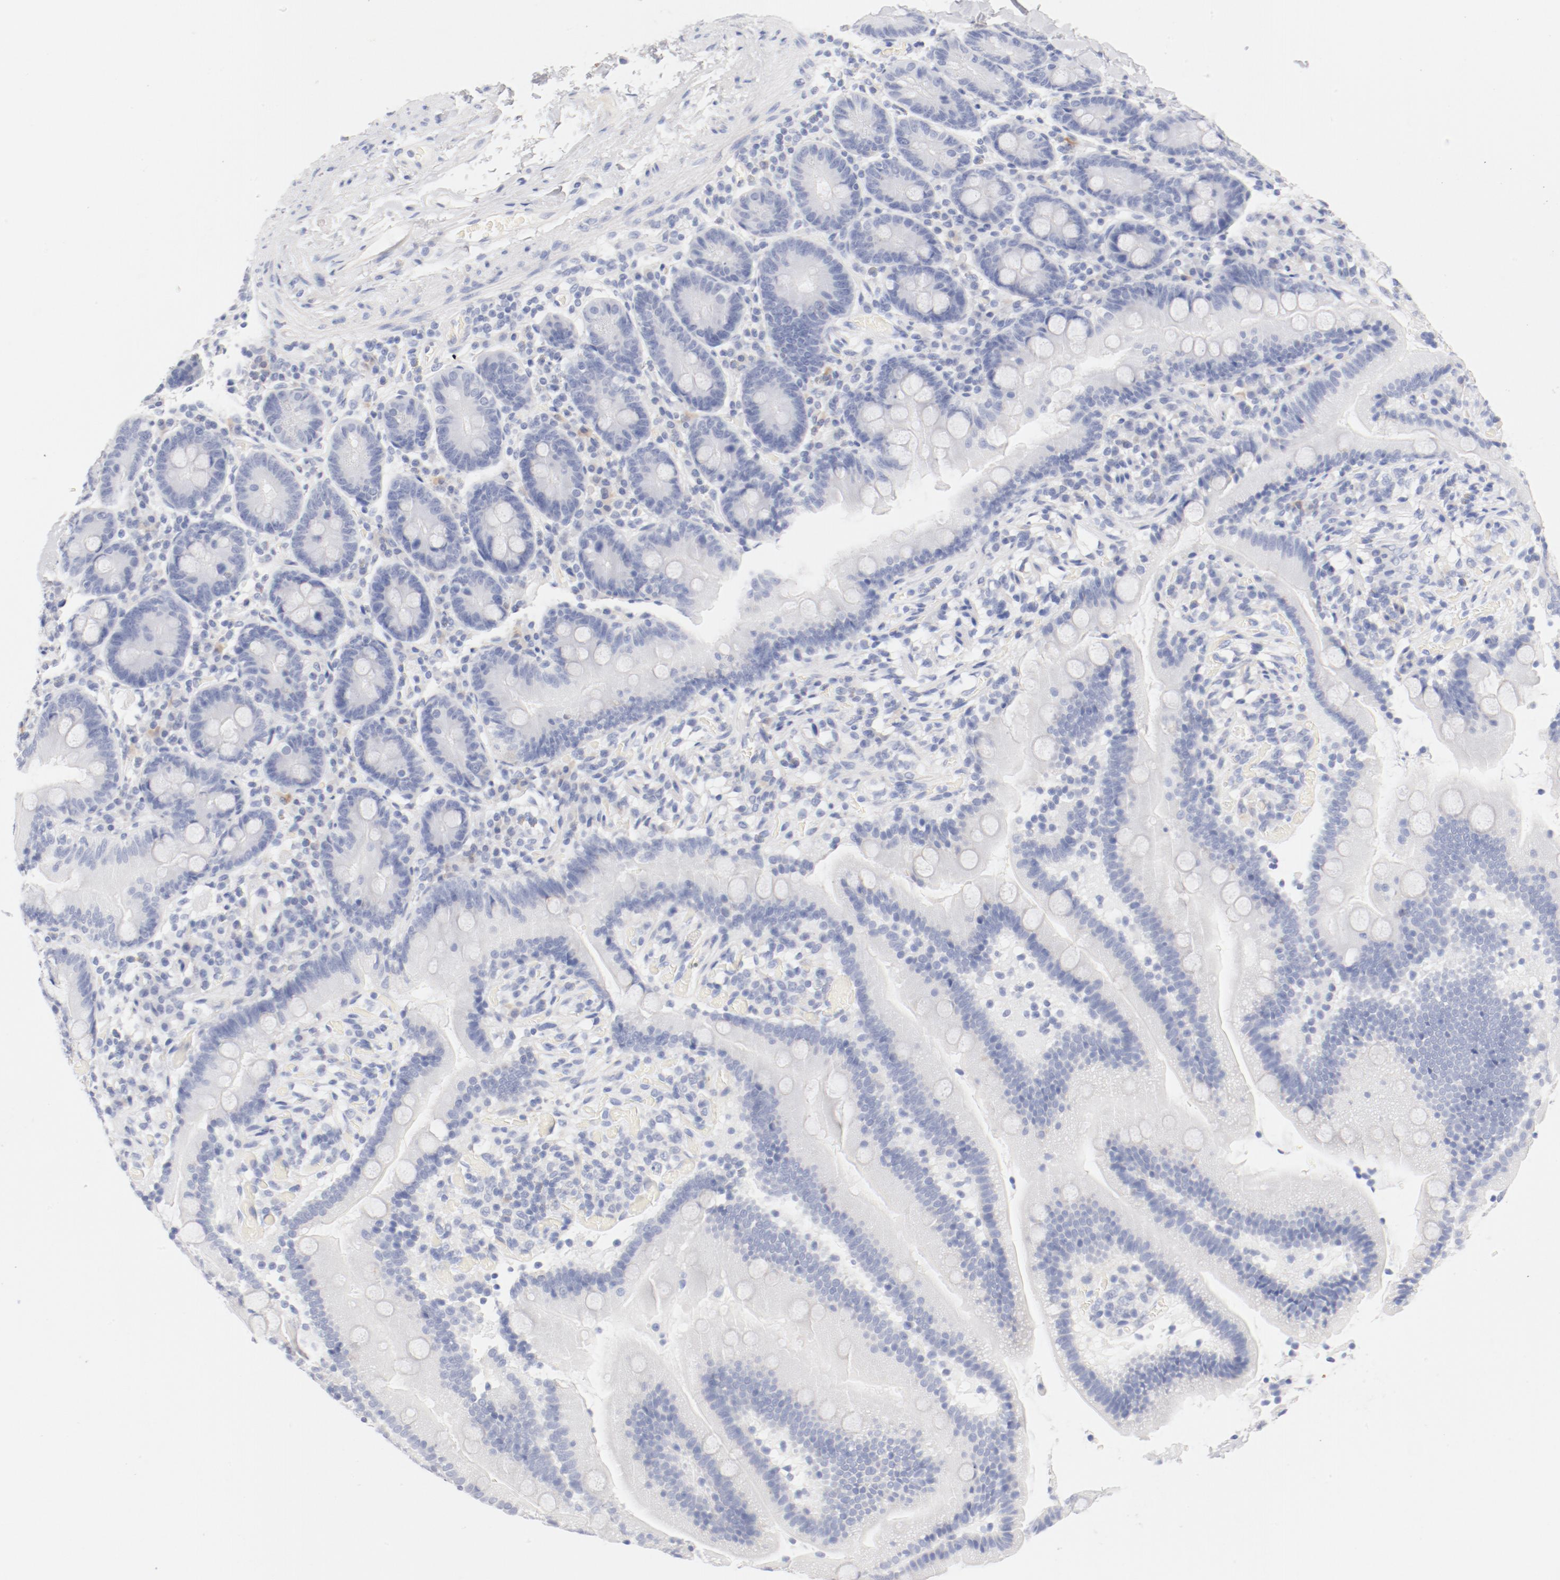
{"staining": {"intensity": "negative", "quantity": "none", "location": "none"}, "tissue": "duodenum", "cell_type": "Glandular cells", "image_type": "normal", "snomed": [{"axis": "morphology", "description": "Normal tissue, NOS"}, {"axis": "topography", "description": "Duodenum"}], "caption": "Protein analysis of normal duodenum exhibits no significant positivity in glandular cells.", "gene": "HOMER1", "patient": {"sex": "male", "age": 66}}